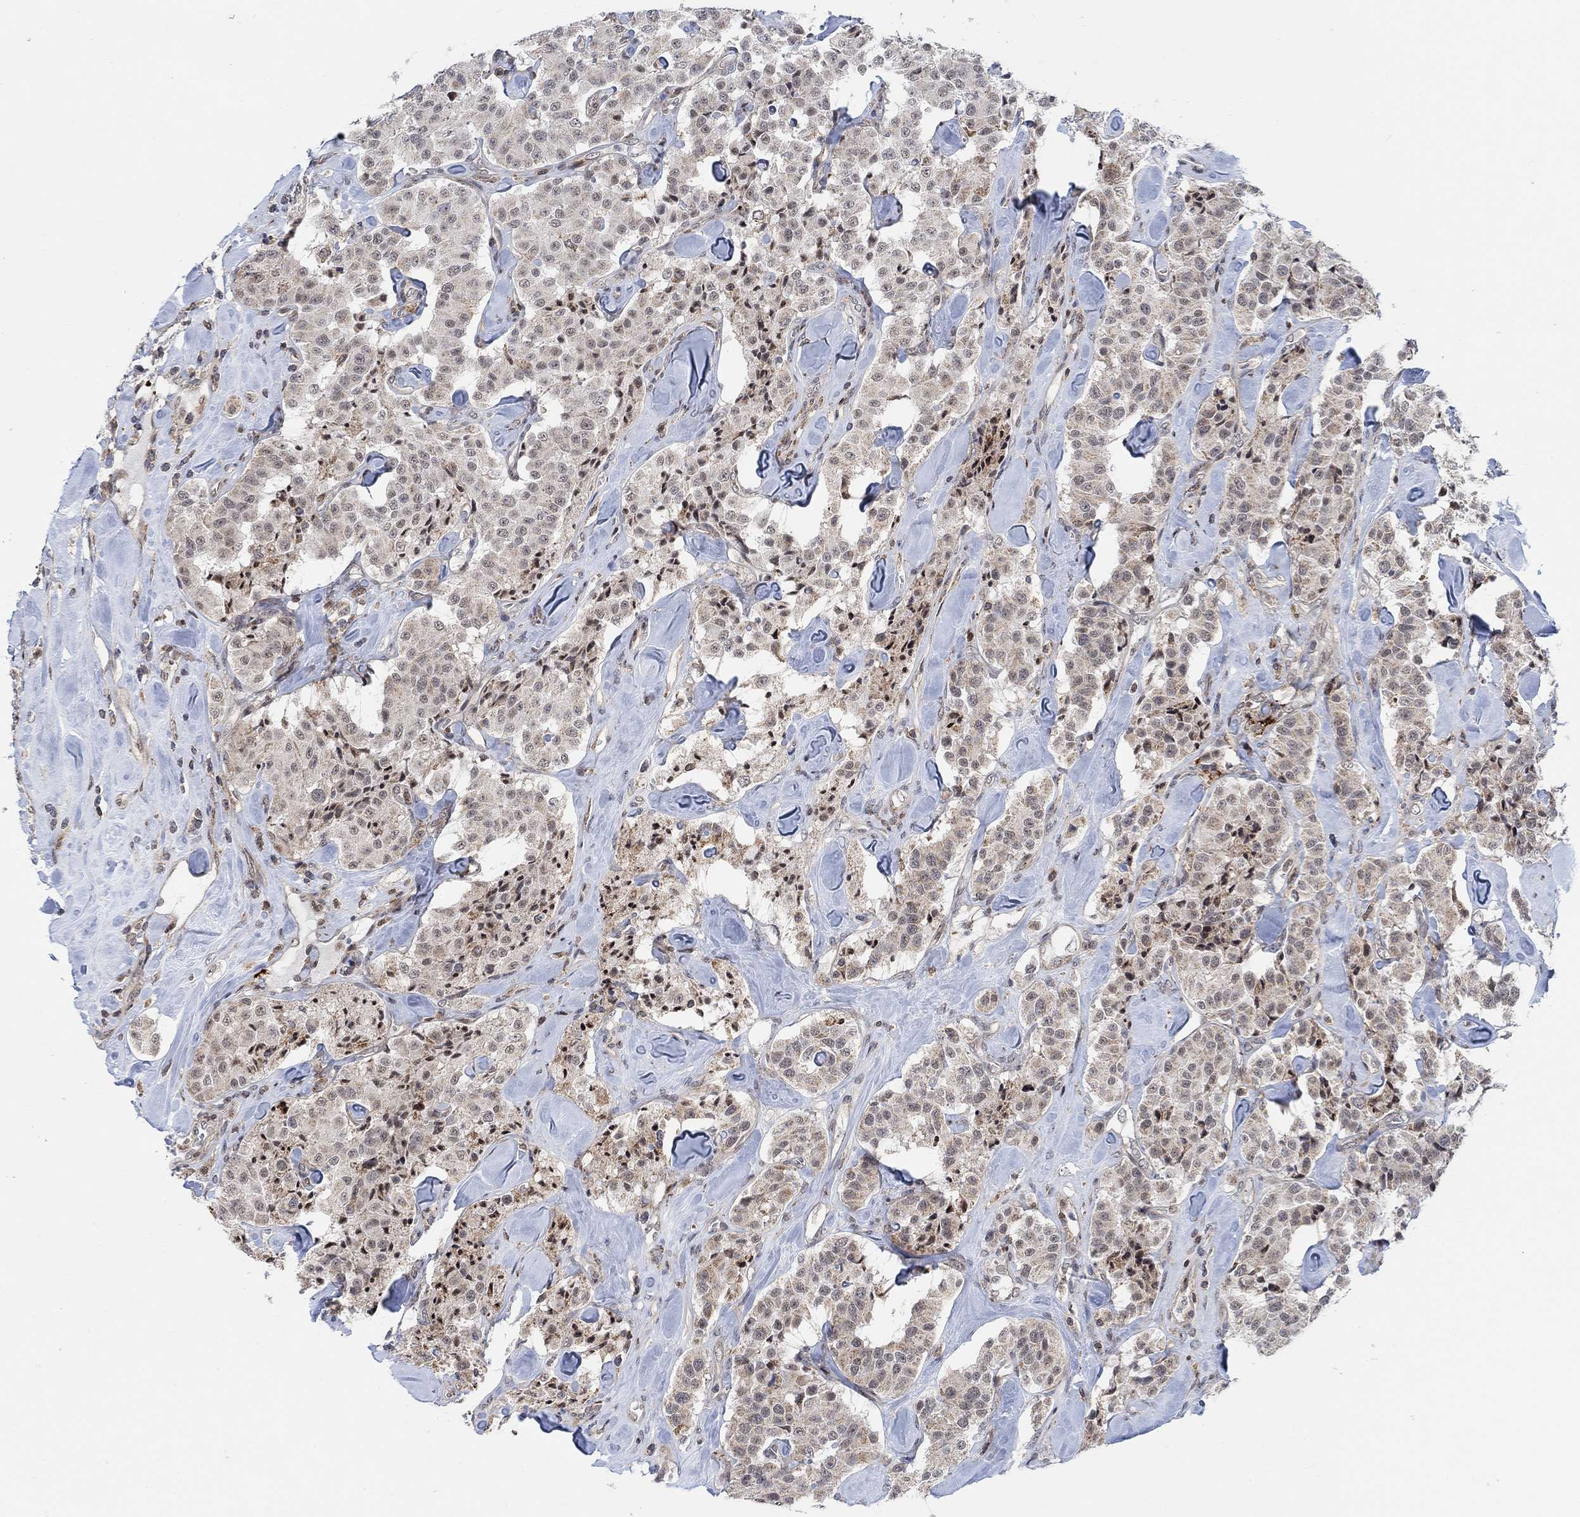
{"staining": {"intensity": "negative", "quantity": "none", "location": "none"}, "tissue": "carcinoid", "cell_type": "Tumor cells", "image_type": "cancer", "snomed": [{"axis": "morphology", "description": "Carcinoid, malignant, NOS"}, {"axis": "topography", "description": "Pancreas"}], "caption": "Tumor cells are negative for brown protein staining in malignant carcinoid. Brightfield microscopy of immunohistochemistry stained with DAB (3,3'-diaminobenzidine) (brown) and hematoxylin (blue), captured at high magnification.", "gene": "PWWP2B", "patient": {"sex": "male", "age": 41}}